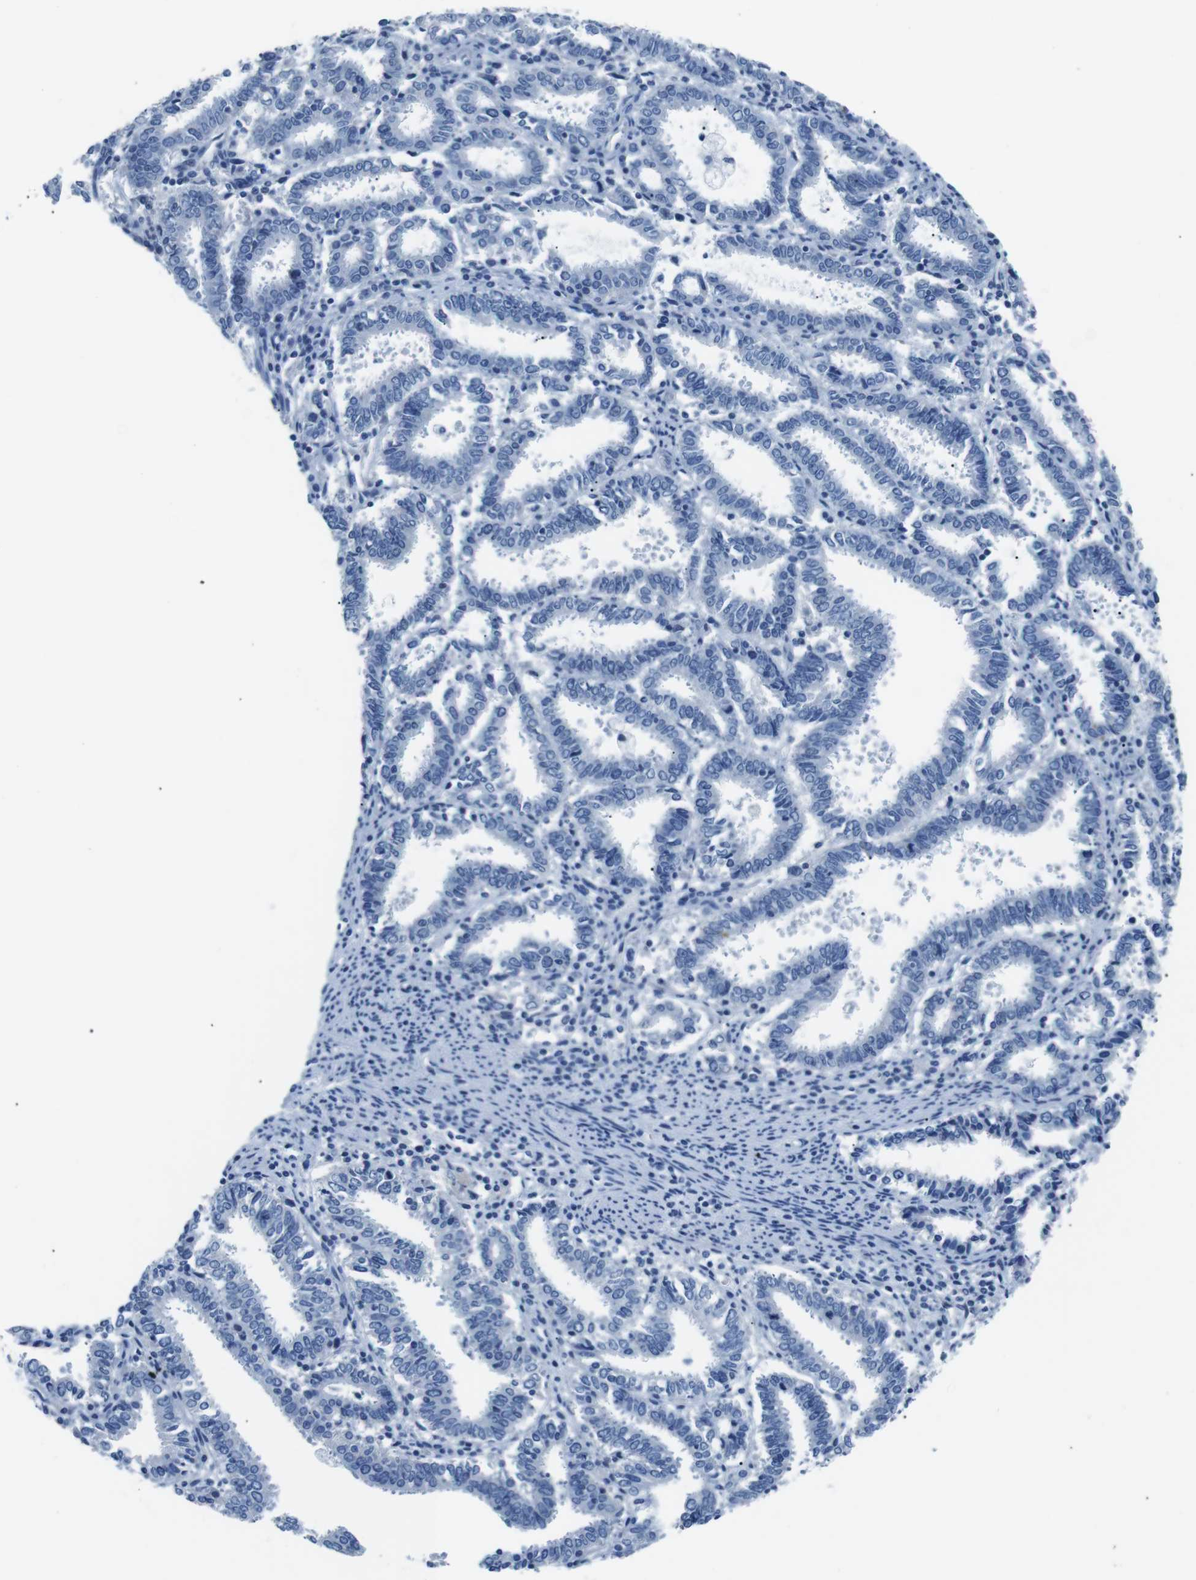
{"staining": {"intensity": "negative", "quantity": "none", "location": "none"}, "tissue": "endometrial cancer", "cell_type": "Tumor cells", "image_type": "cancer", "snomed": [{"axis": "morphology", "description": "Adenocarcinoma, NOS"}, {"axis": "topography", "description": "Uterus"}], "caption": "This photomicrograph is of endometrial cancer stained with IHC to label a protein in brown with the nuclei are counter-stained blue. There is no staining in tumor cells.", "gene": "MUC2", "patient": {"sex": "female", "age": 83}}